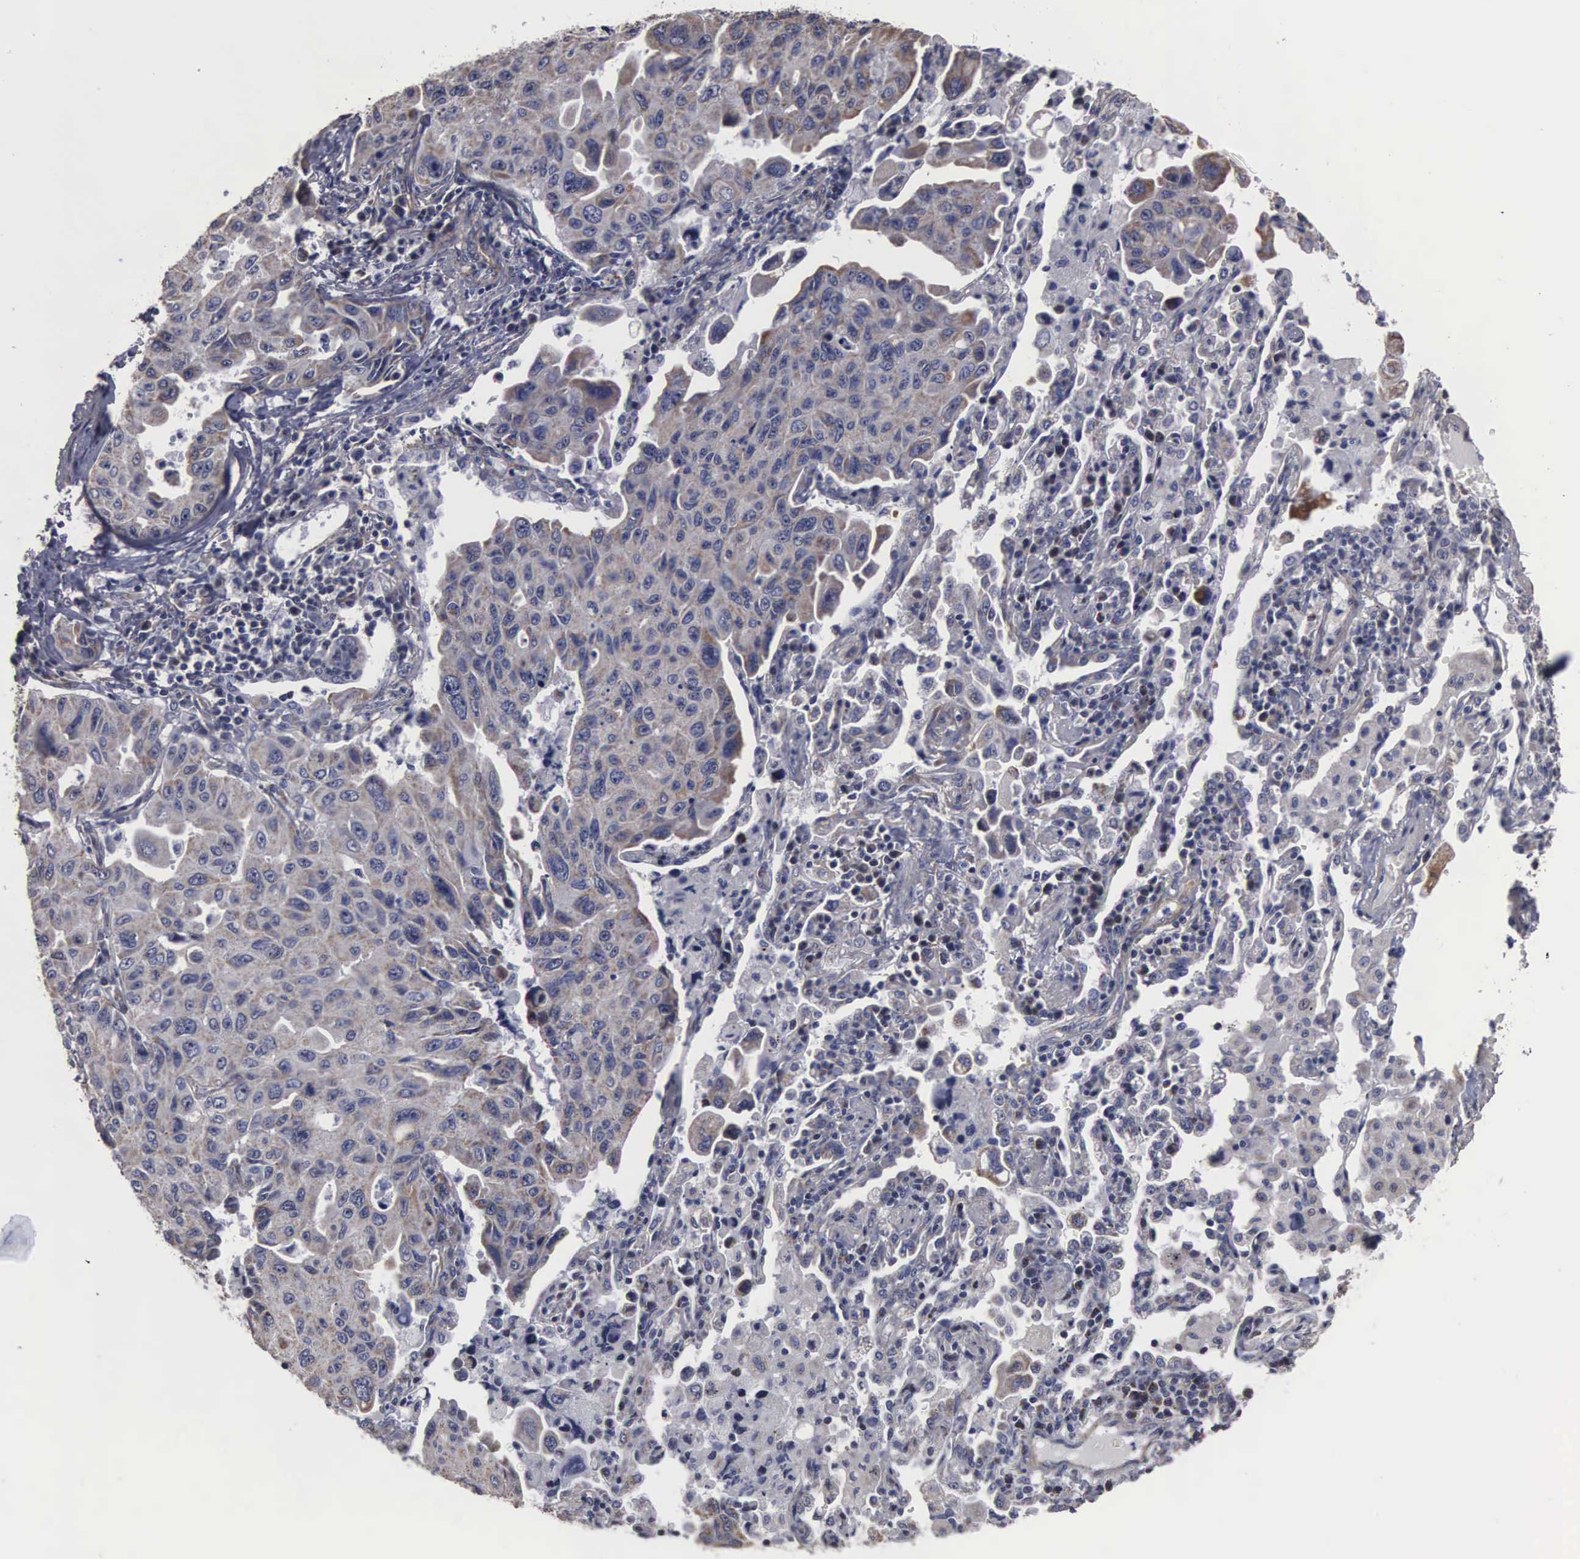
{"staining": {"intensity": "weak", "quantity": "25%-75%", "location": "cytoplasmic/membranous"}, "tissue": "lung cancer", "cell_type": "Tumor cells", "image_type": "cancer", "snomed": [{"axis": "morphology", "description": "Adenocarcinoma, NOS"}, {"axis": "topography", "description": "Lung"}], "caption": "Lung cancer stained with immunohistochemistry exhibits weak cytoplasmic/membranous expression in approximately 25%-75% of tumor cells.", "gene": "NGDN", "patient": {"sex": "male", "age": 64}}